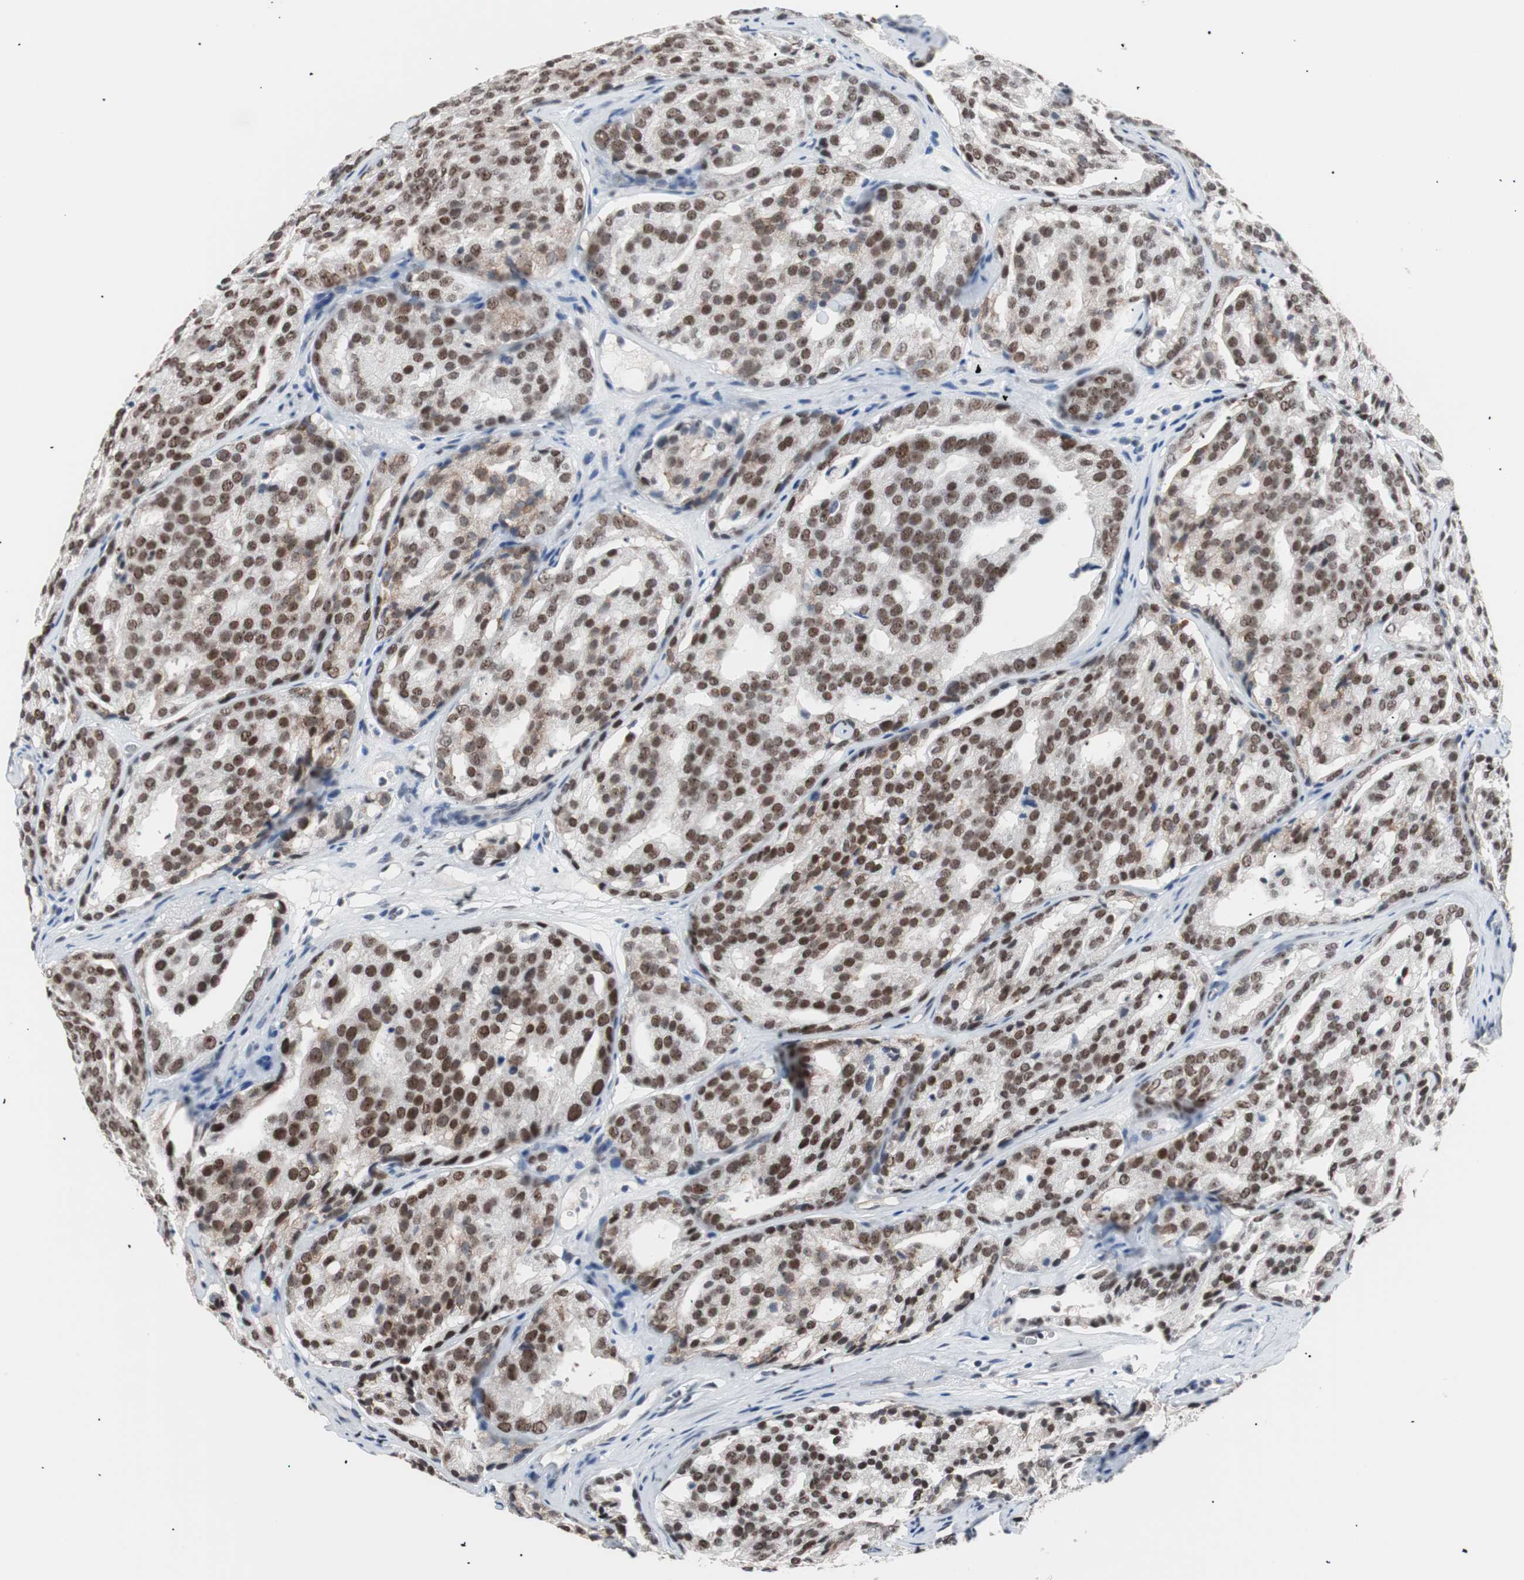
{"staining": {"intensity": "moderate", "quantity": ">75%", "location": "nuclear"}, "tissue": "prostate cancer", "cell_type": "Tumor cells", "image_type": "cancer", "snomed": [{"axis": "morphology", "description": "Adenocarcinoma, High grade"}, {"axis": "topography", "description": "Prostate"}], "caption": "High-magnification brightfield microscopy of prostate high-grade adenocarcinoma stained with DAB (3,3'-diaminobenzidine) (brown) and counterstained with hematoxylin (blue). tumor cells exhibit moderate nuclear staining is present in about>75% of cells.", "gene": "LIG3", "patient": {"sex": "male", "age": 64}}